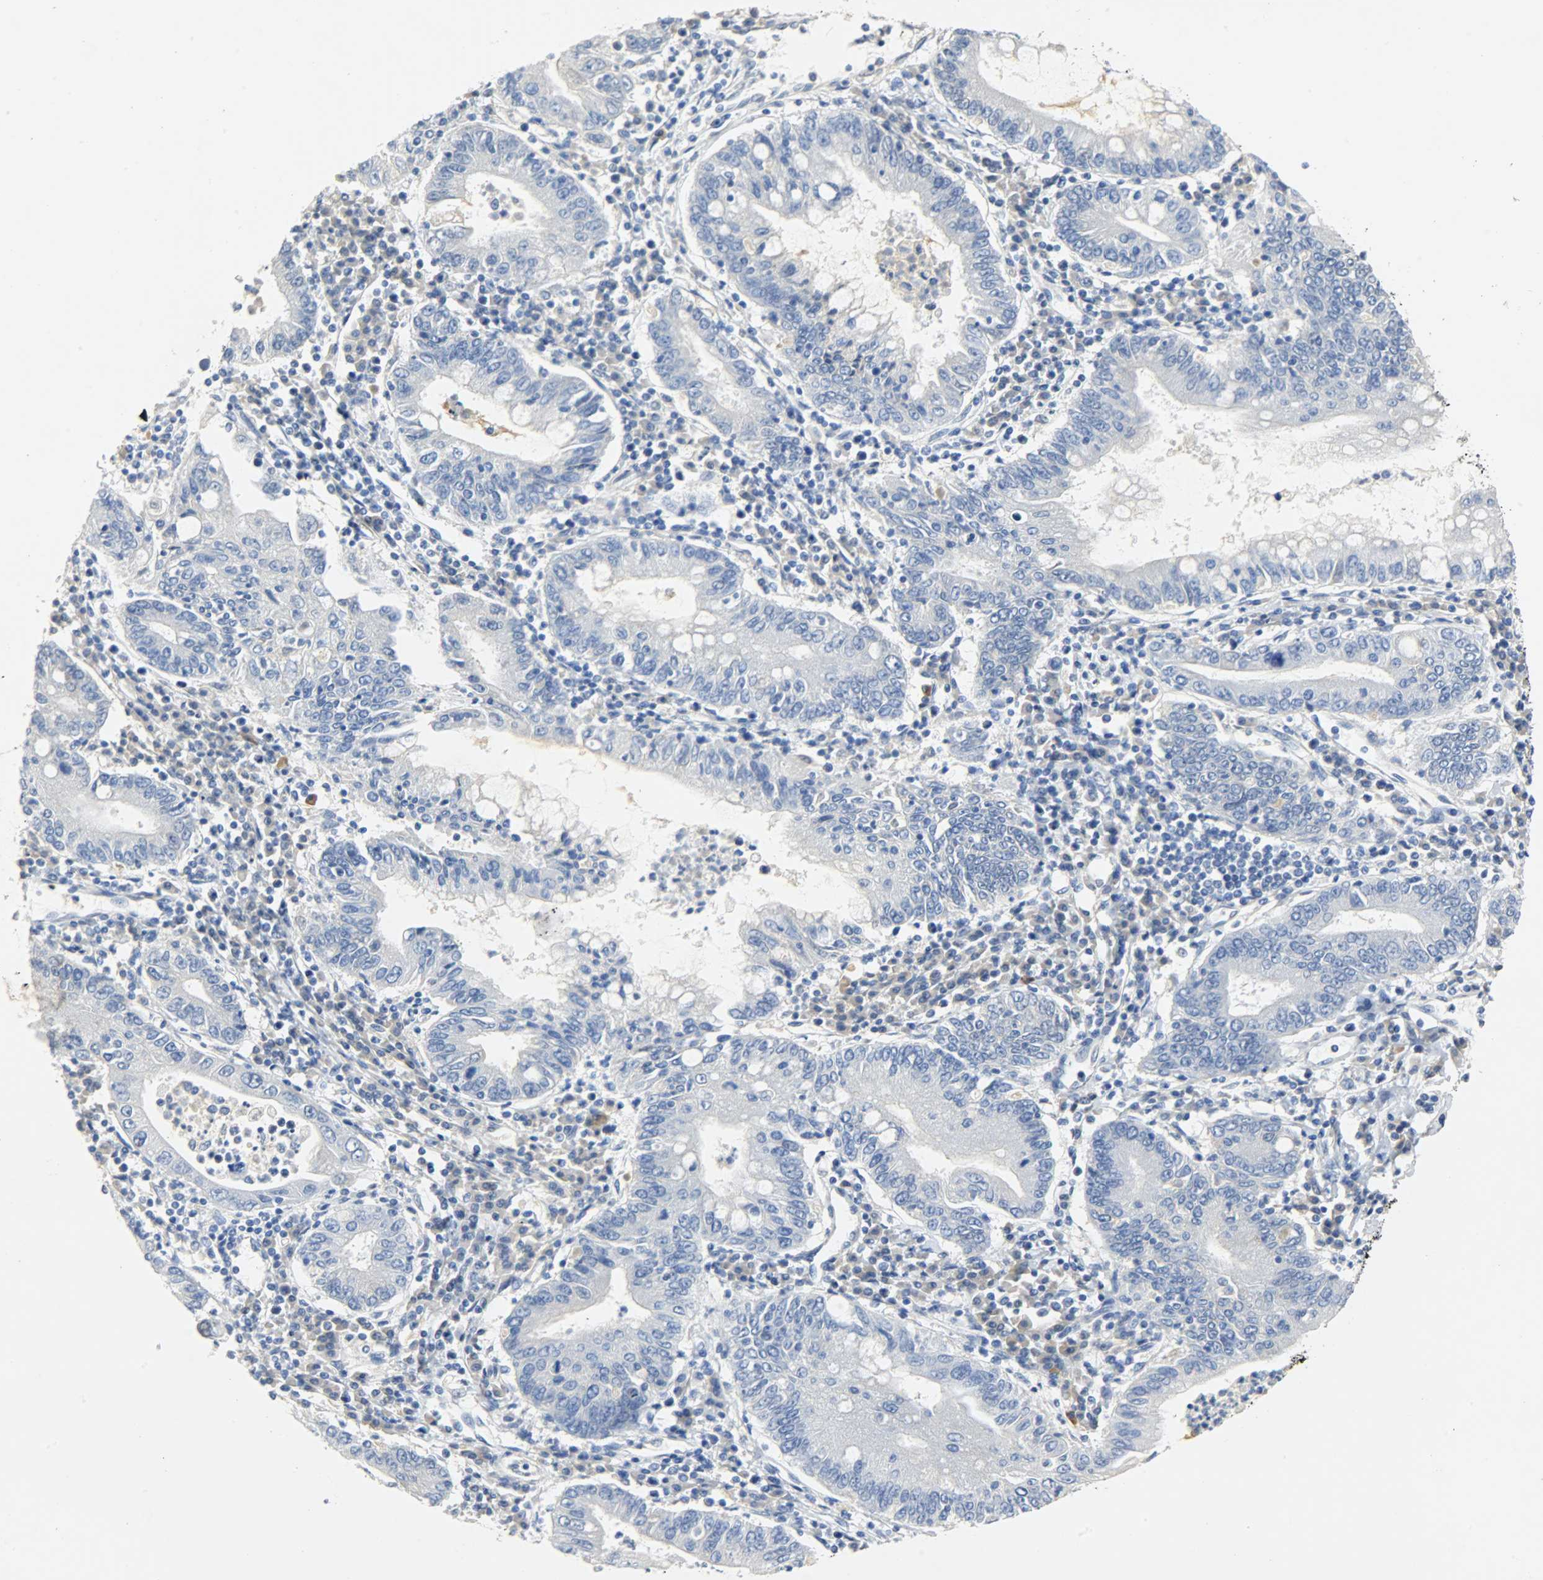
{"staining": {"intensity": "negative", "quantity": "none", "location": "none"}, "tissue": "stomach cancer", "cell_type": "Tumor cells", "image_type": "cancer", "snomed": [{"axis": "morphology", "description": "Normal tissue, NOS"}, {"axis": "morphology", "description": "Adenocarcinoma, NOS"}, {"axis": "topography", "description": "Esophagus"}, {"axis": "topography", "description": "Stomach, upper"}, {"axis": "topography", "description": "Peripheral nerve tissue"}], "caption": "Immunohistochemistry image of adenocarcinoma (stomach) stained for a protein (brown), which demonstrates no expression in tumor cells. (DAB (3,3'-diaminobenzidine) IHC, high magnification).", "gene": "CRP", "patient": {"sex": "male", "age": 62}}